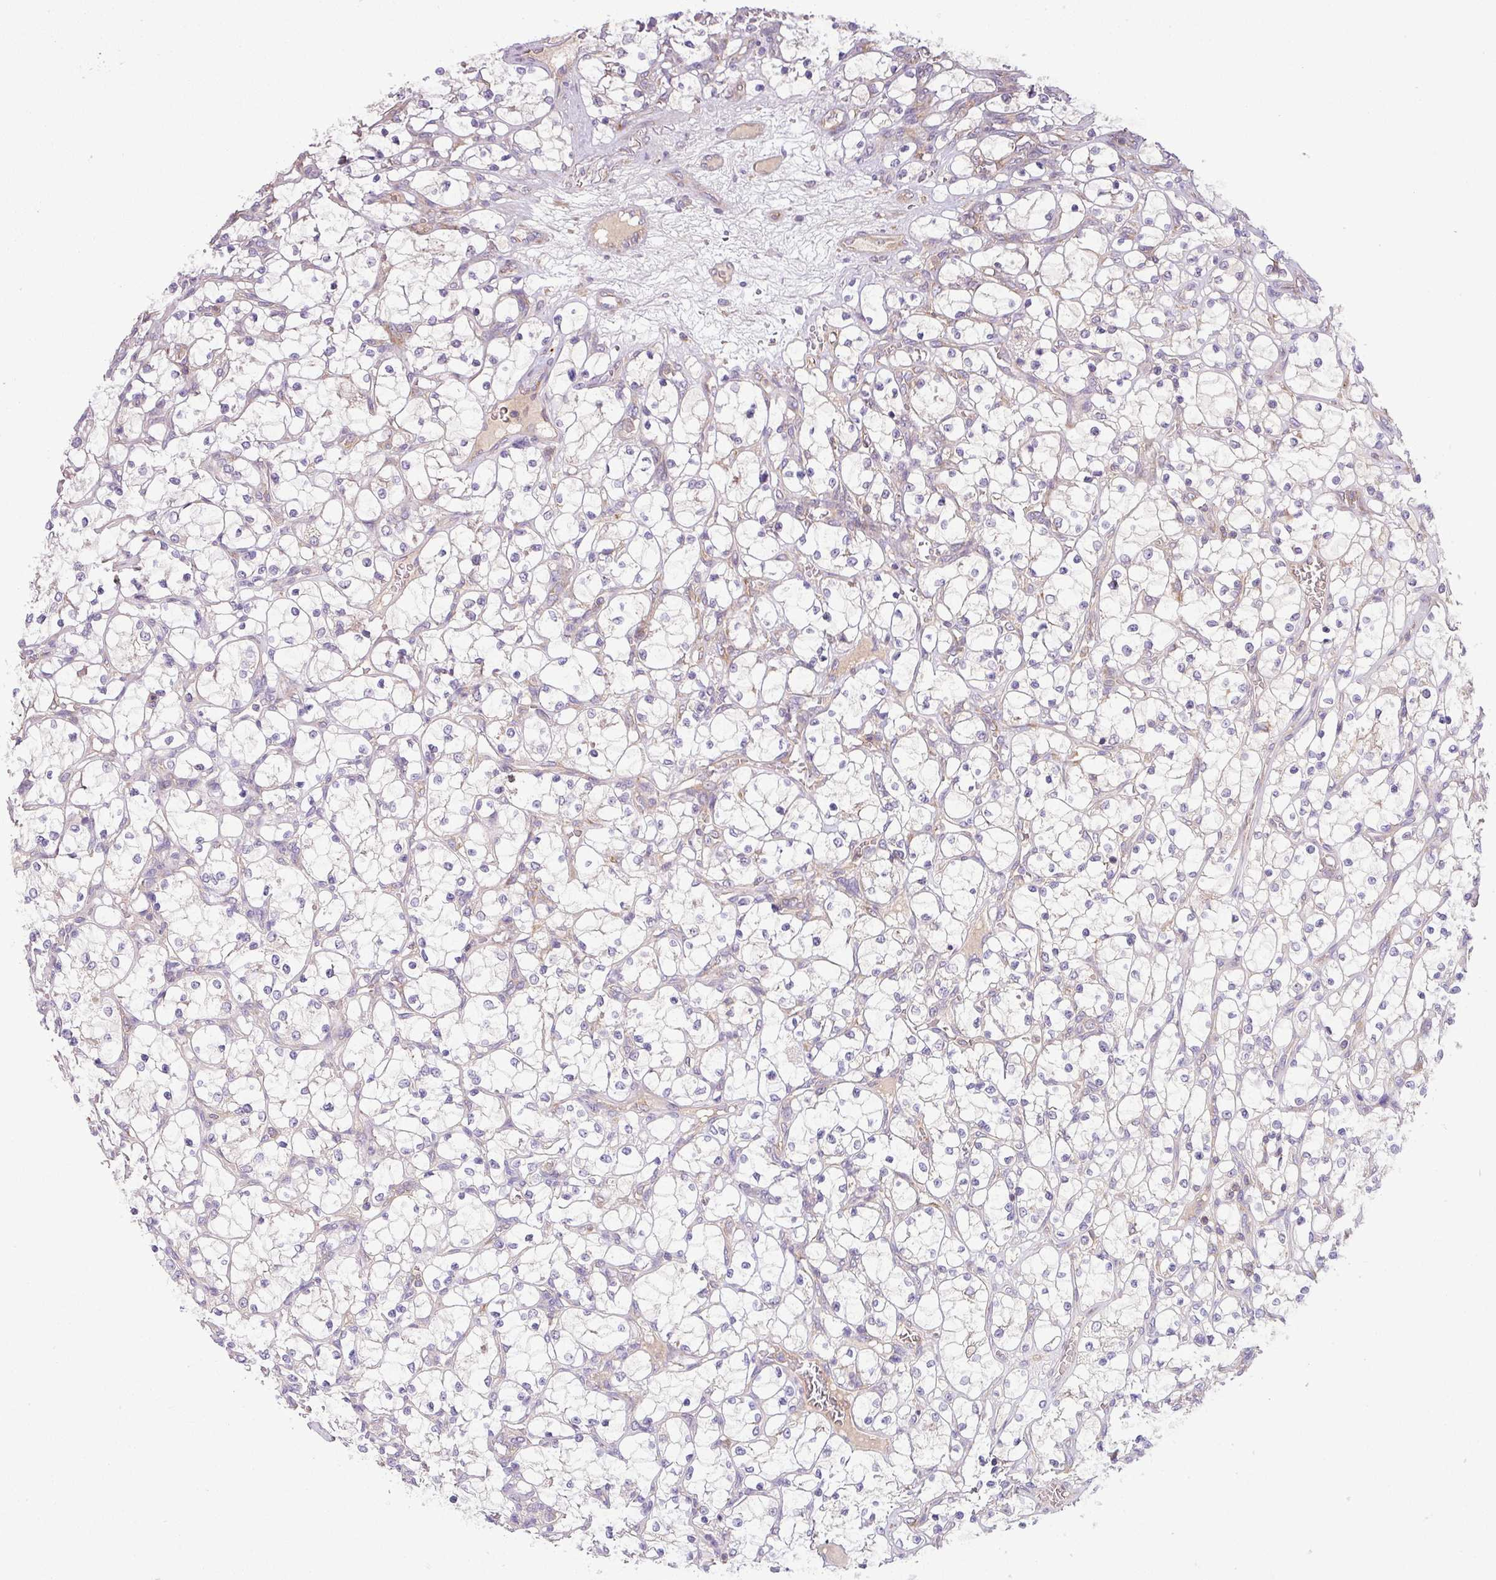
{"staining": {"intensity": "negative", "quantity": "none", "location": "none"}, "tissue": "renal cancer", "cell_type": "Tumor cells", "image_type": "cancer", "snomed": [{"axis": "morphology", "description": "Adenocarcinoma, NOS"}, {"axis": "topography", "description": "Kidney"}], "caption": "DAB immunohistochemical staining of adenocarcinoma (renal) shows no significant expression in tumor cells. The staining is performed using DAB (3,3'-diaminobenzidine) brown chromogen with nuclei counter-stained in using hematoxylin.", "gene": "LRRC74B", "patient": {"sex": "female", "age": 69}}